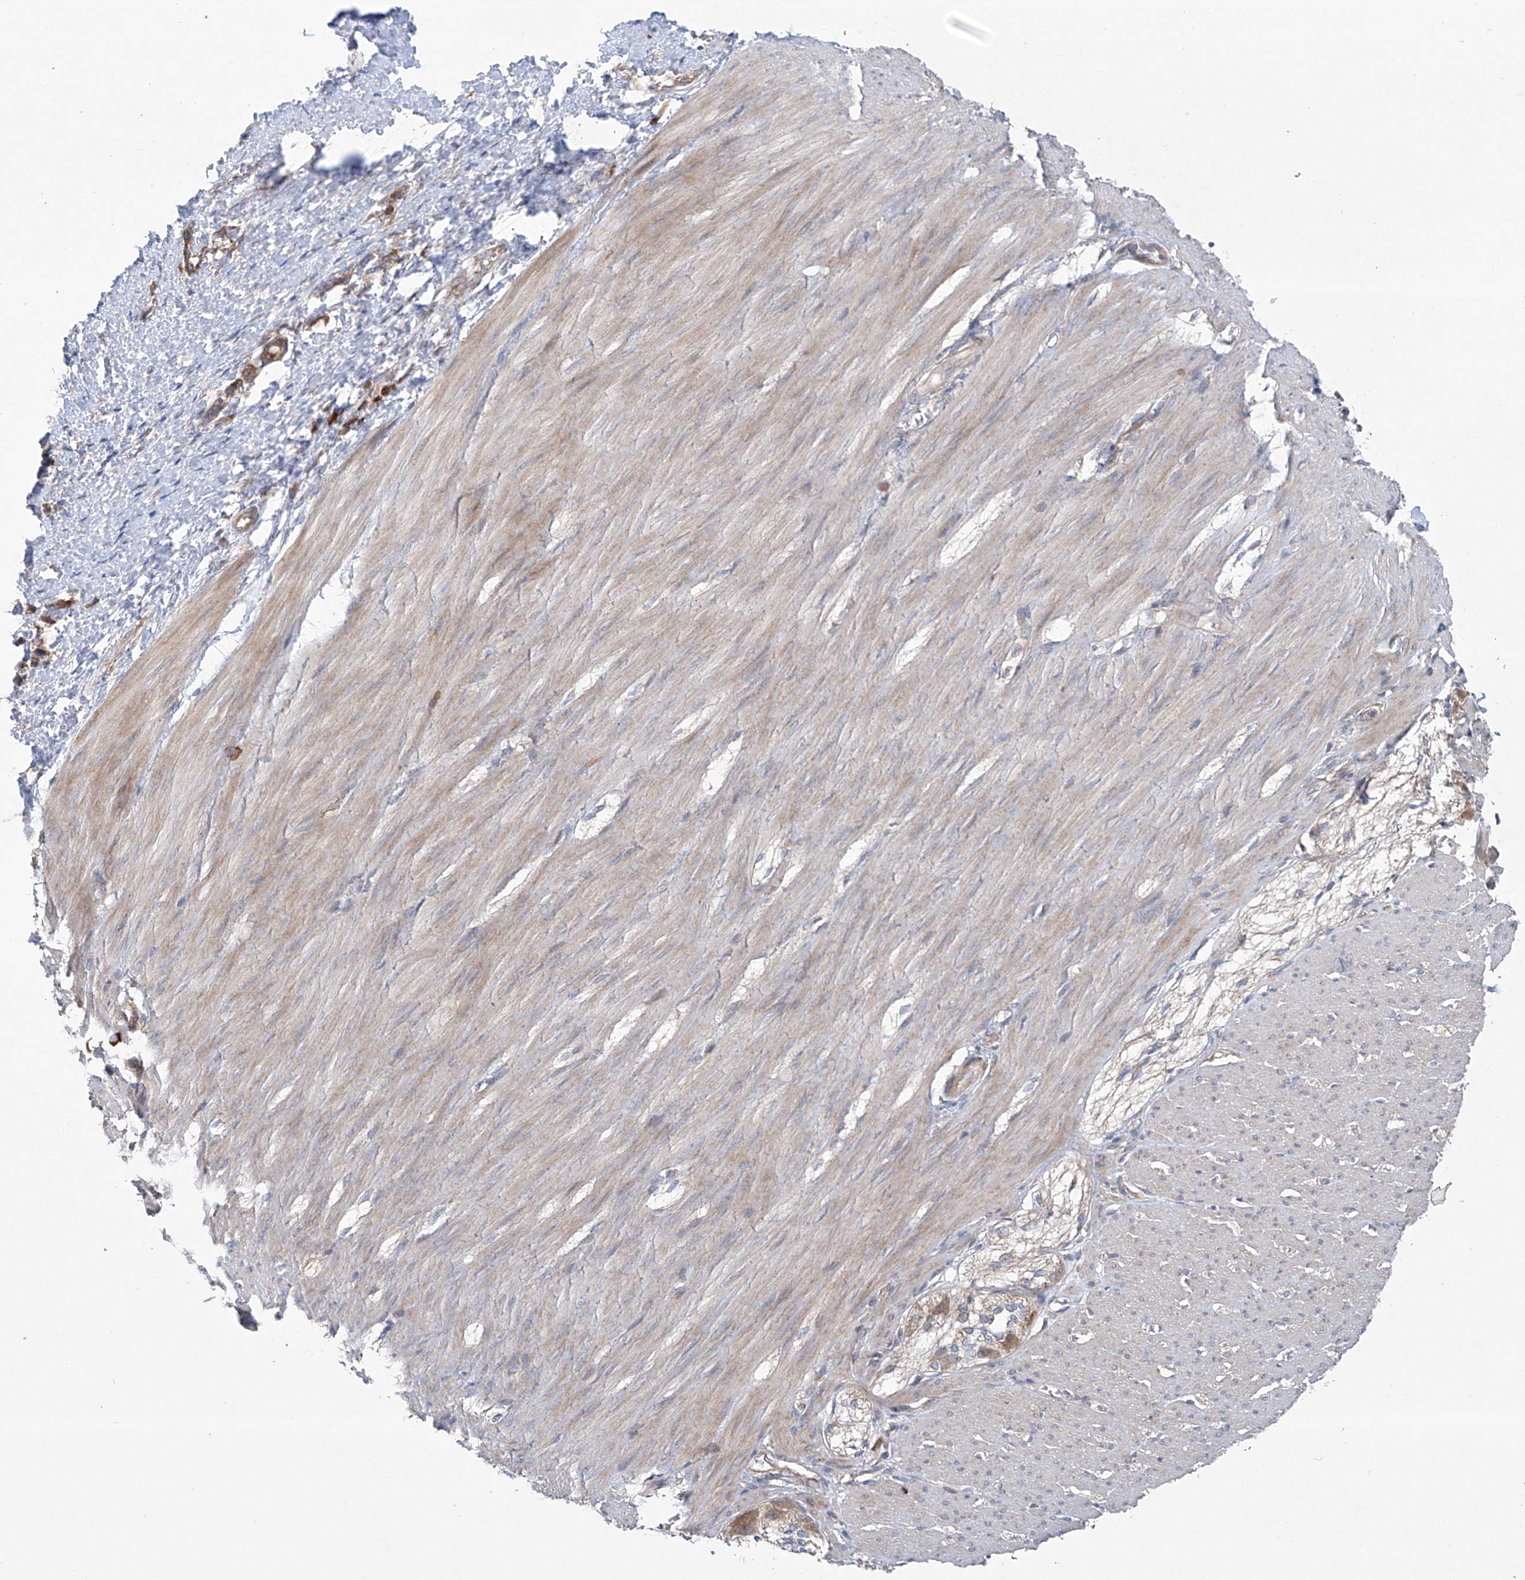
{"staining": {"intensity": "weak", "quantity": "25%-75%", "location": "cytoplasmic/membranous"}, "tissue": "smooth muscle", "cell_type": "Smooth muscle cells", "image_type": "normal", "snomed": [{"axis": "morphology", "description": "Normal tissue, NOS"}, {"axis": "morphology", "description": "Adenocarcinoma, NOS"}, {"axis": "topography", "description": "Colon"}, {"axis": "topography", "description": "Peripheral nerve tissue"}], "caption": "Protein analysis of normal smooth muscle exhibits weak cytoplasmic/membranous expression in about 25%-75% of smooth muscle cells. (Stains: DAB (3,3'-diaminobenzidine) in brown, nuclei in blue, Microscopy: brightfield microscopy at high magnification).", "gene": "KLC4", "patient": {"sex": "male", "age": 14}}